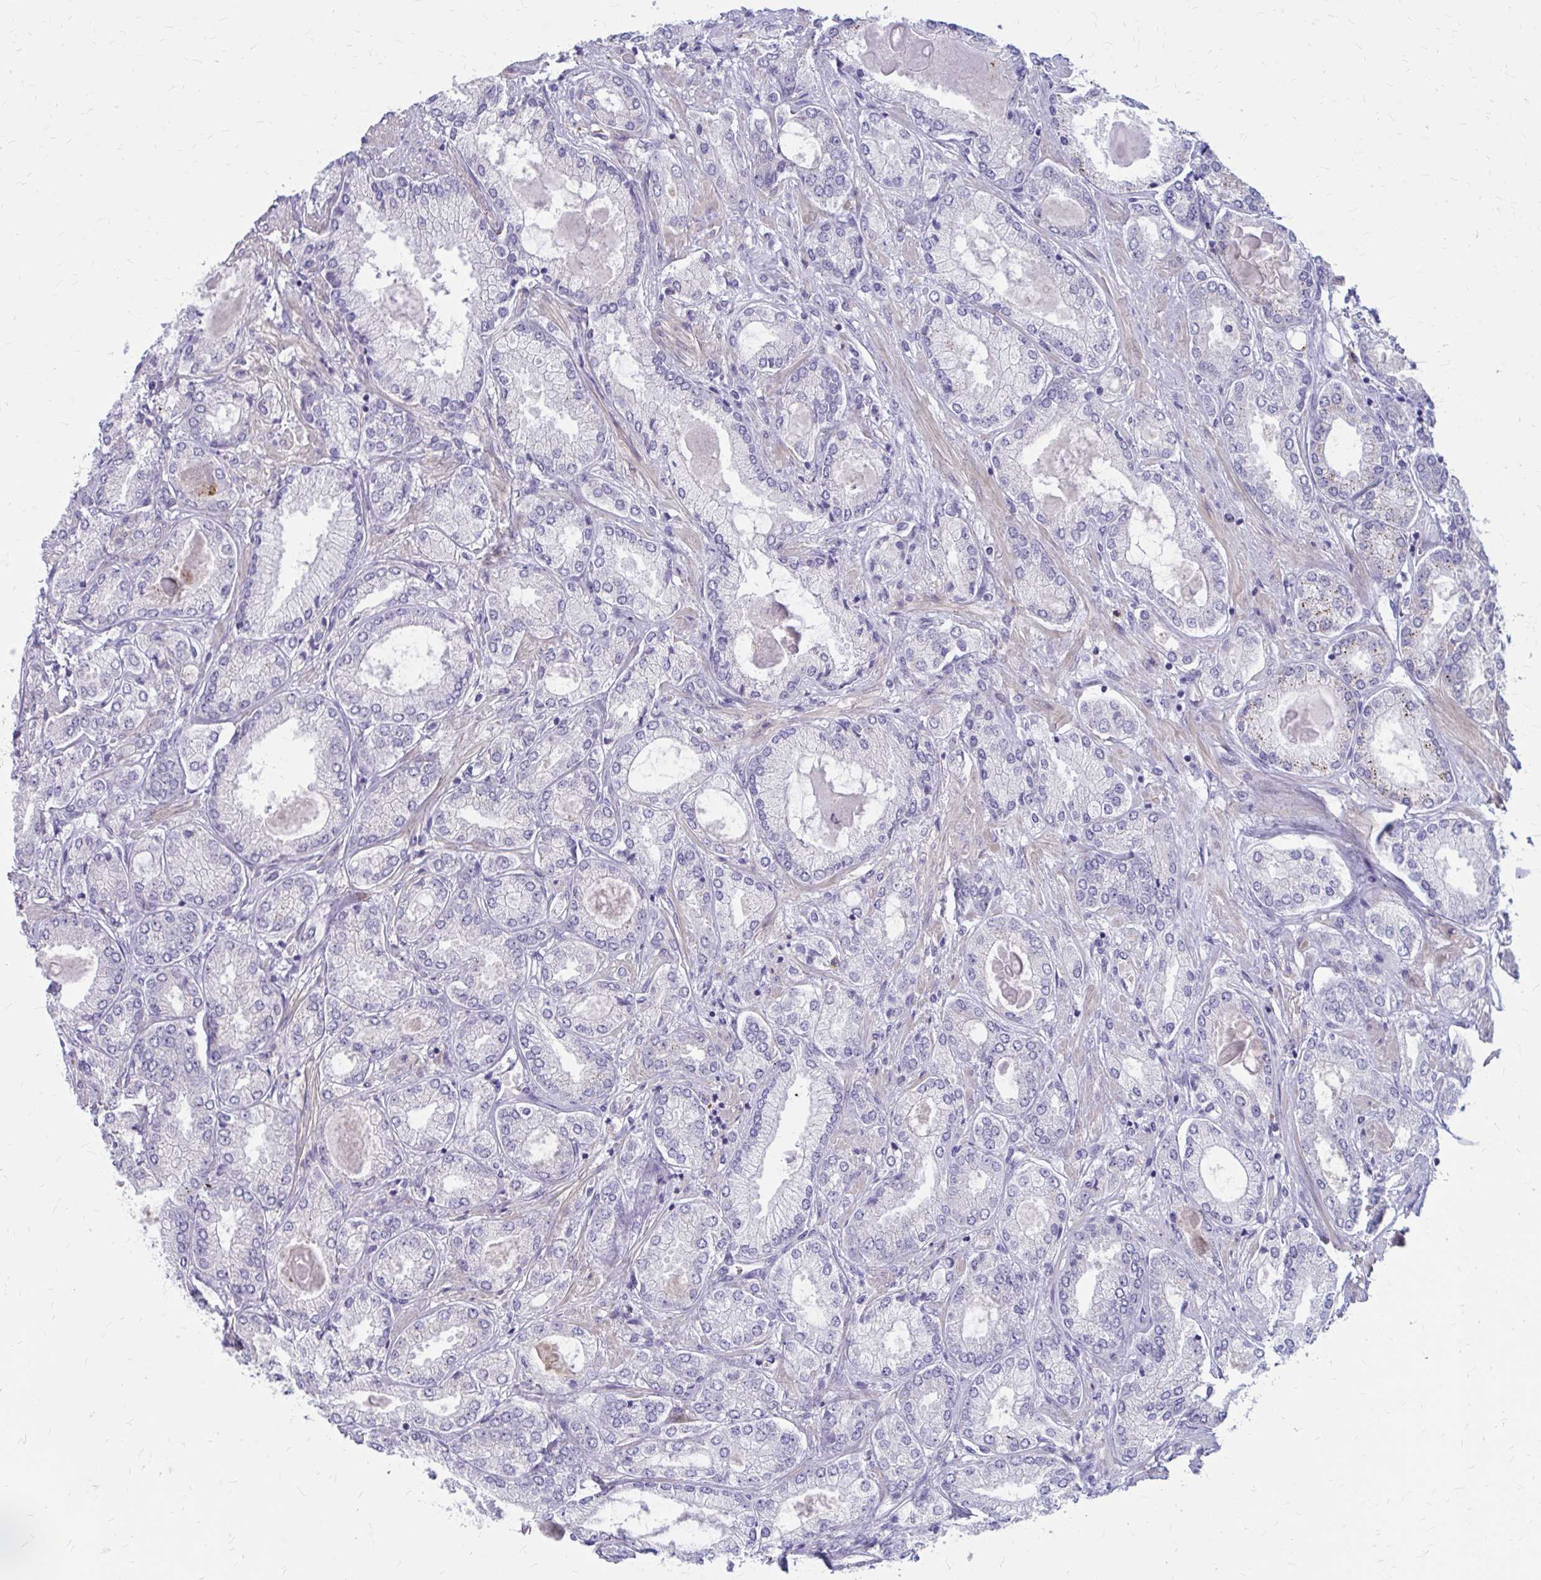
{"staining": {"intensity": "moderate", "quantity": "<25%", "location": "cytoplasmic/membranous"}, "tissue": "prostate cancer", "cell_type": "Tumor cells", "image_type": "cancer", "snomed": [{"axis": "morphology", "description": "Adenocarcinoma, High grade"}, {"axis": "topography", "description": "Prostate"}], "caption": "Human prostate cancer stained for a protein (brown) displays moderate cytoplasmic/membranous positive positivity in about <25% of tumor cells.", "gene": "GLYATL2", "patient": {"sex": "male", "age": 68}}